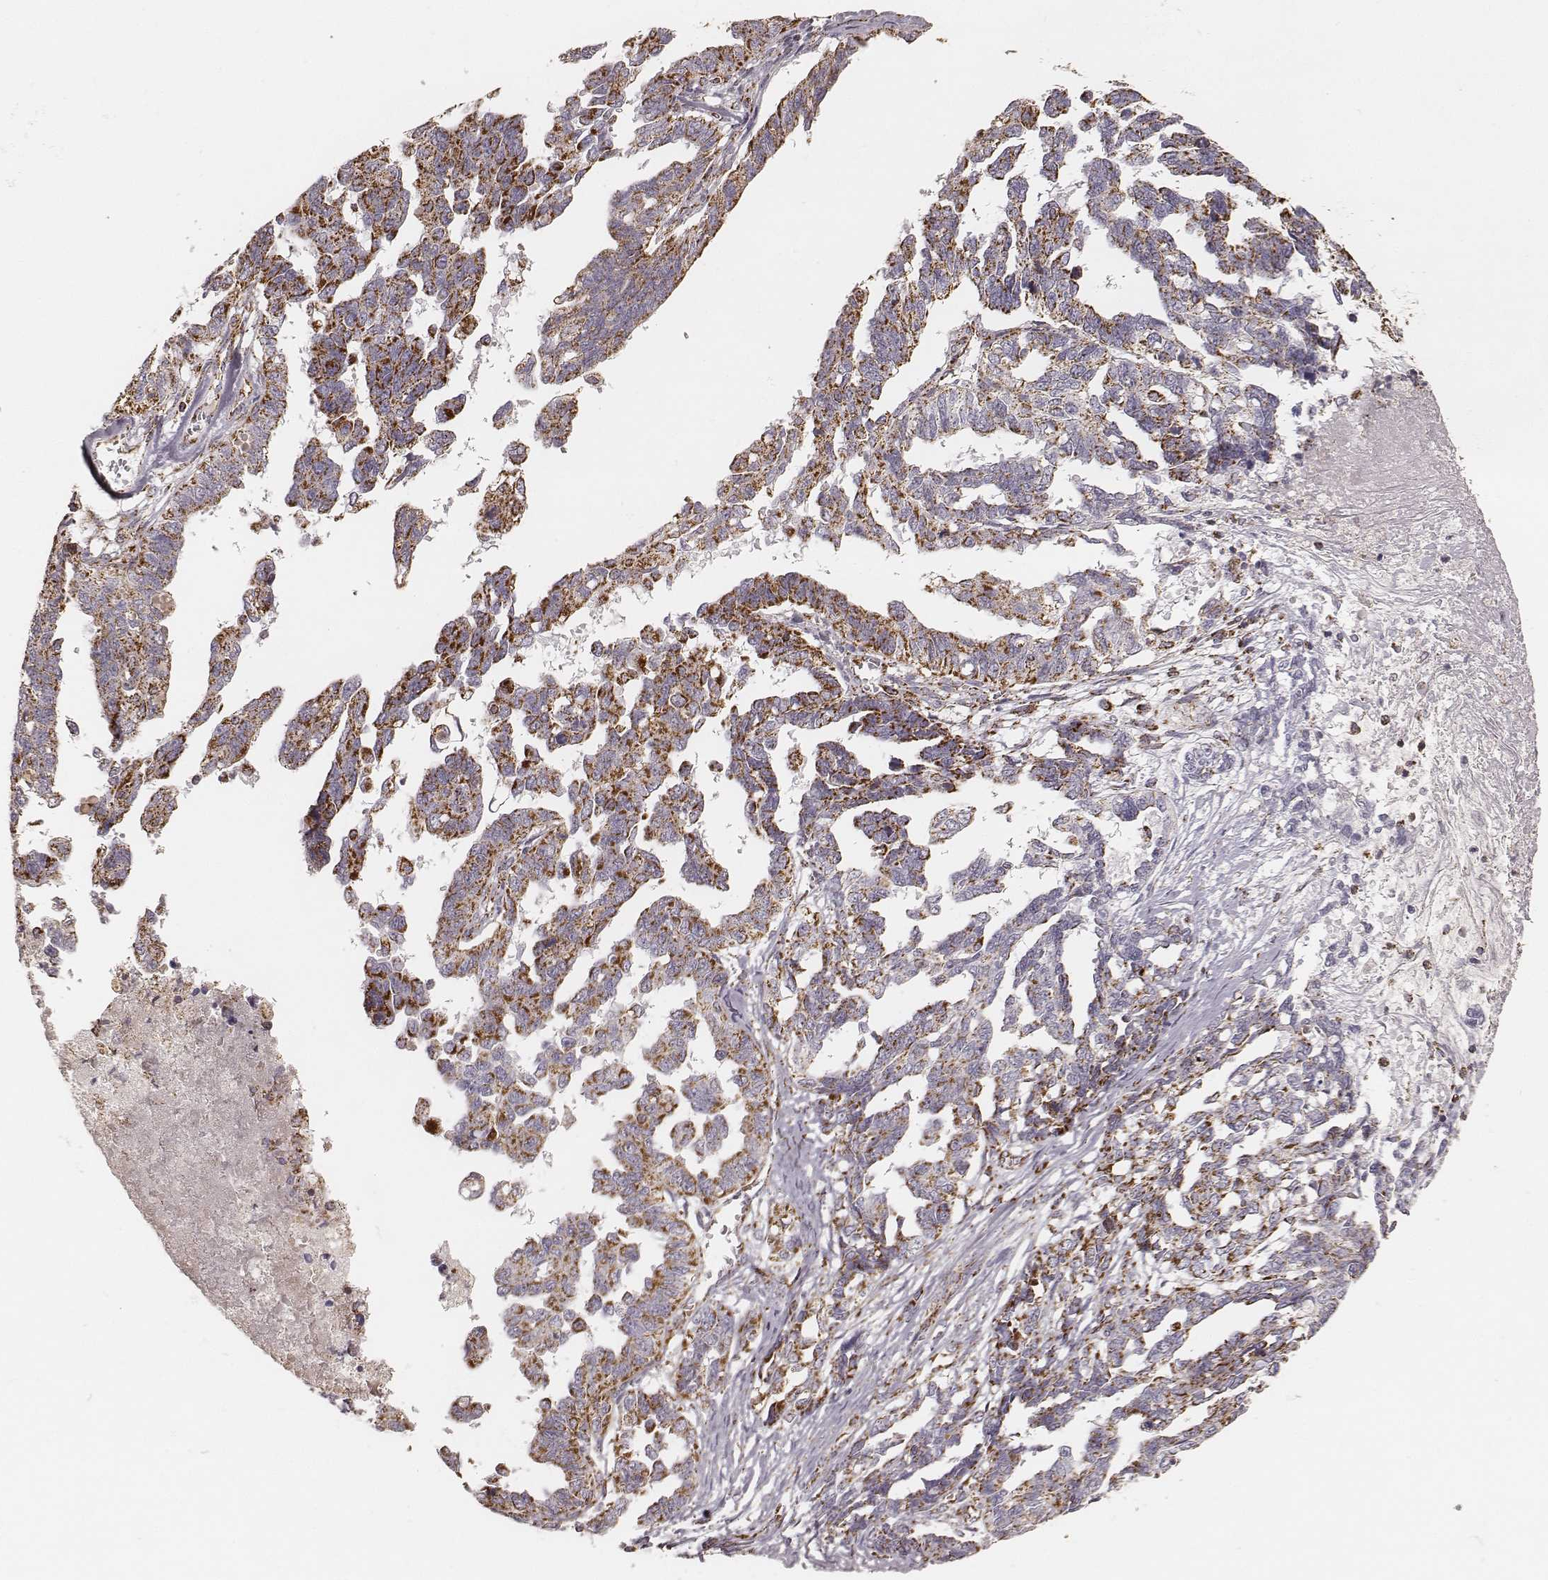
{"staining": {"intensity": "strong", "quantity": ">75%", "location": "cytoplasmic/membranous"}, "tissue": "ovarian cancer", "cell_type": "Tumor cells", "image_type": "cancer", "snomed": [{"axis": "morphology", "description": "Cystadenocarcinoma, serous, NOS"}, {"axis": "topography", "description": "Ovary"}], "caption": "Human ovarian cancer (serous cystadenocarcinoma) stained for a protein (brown) demonstrates strong cytoplasmic/membranous positive positivity in about >75% of tumor cells.", "gene": "CS", "patient": {"sex": "female", "age": 69}}